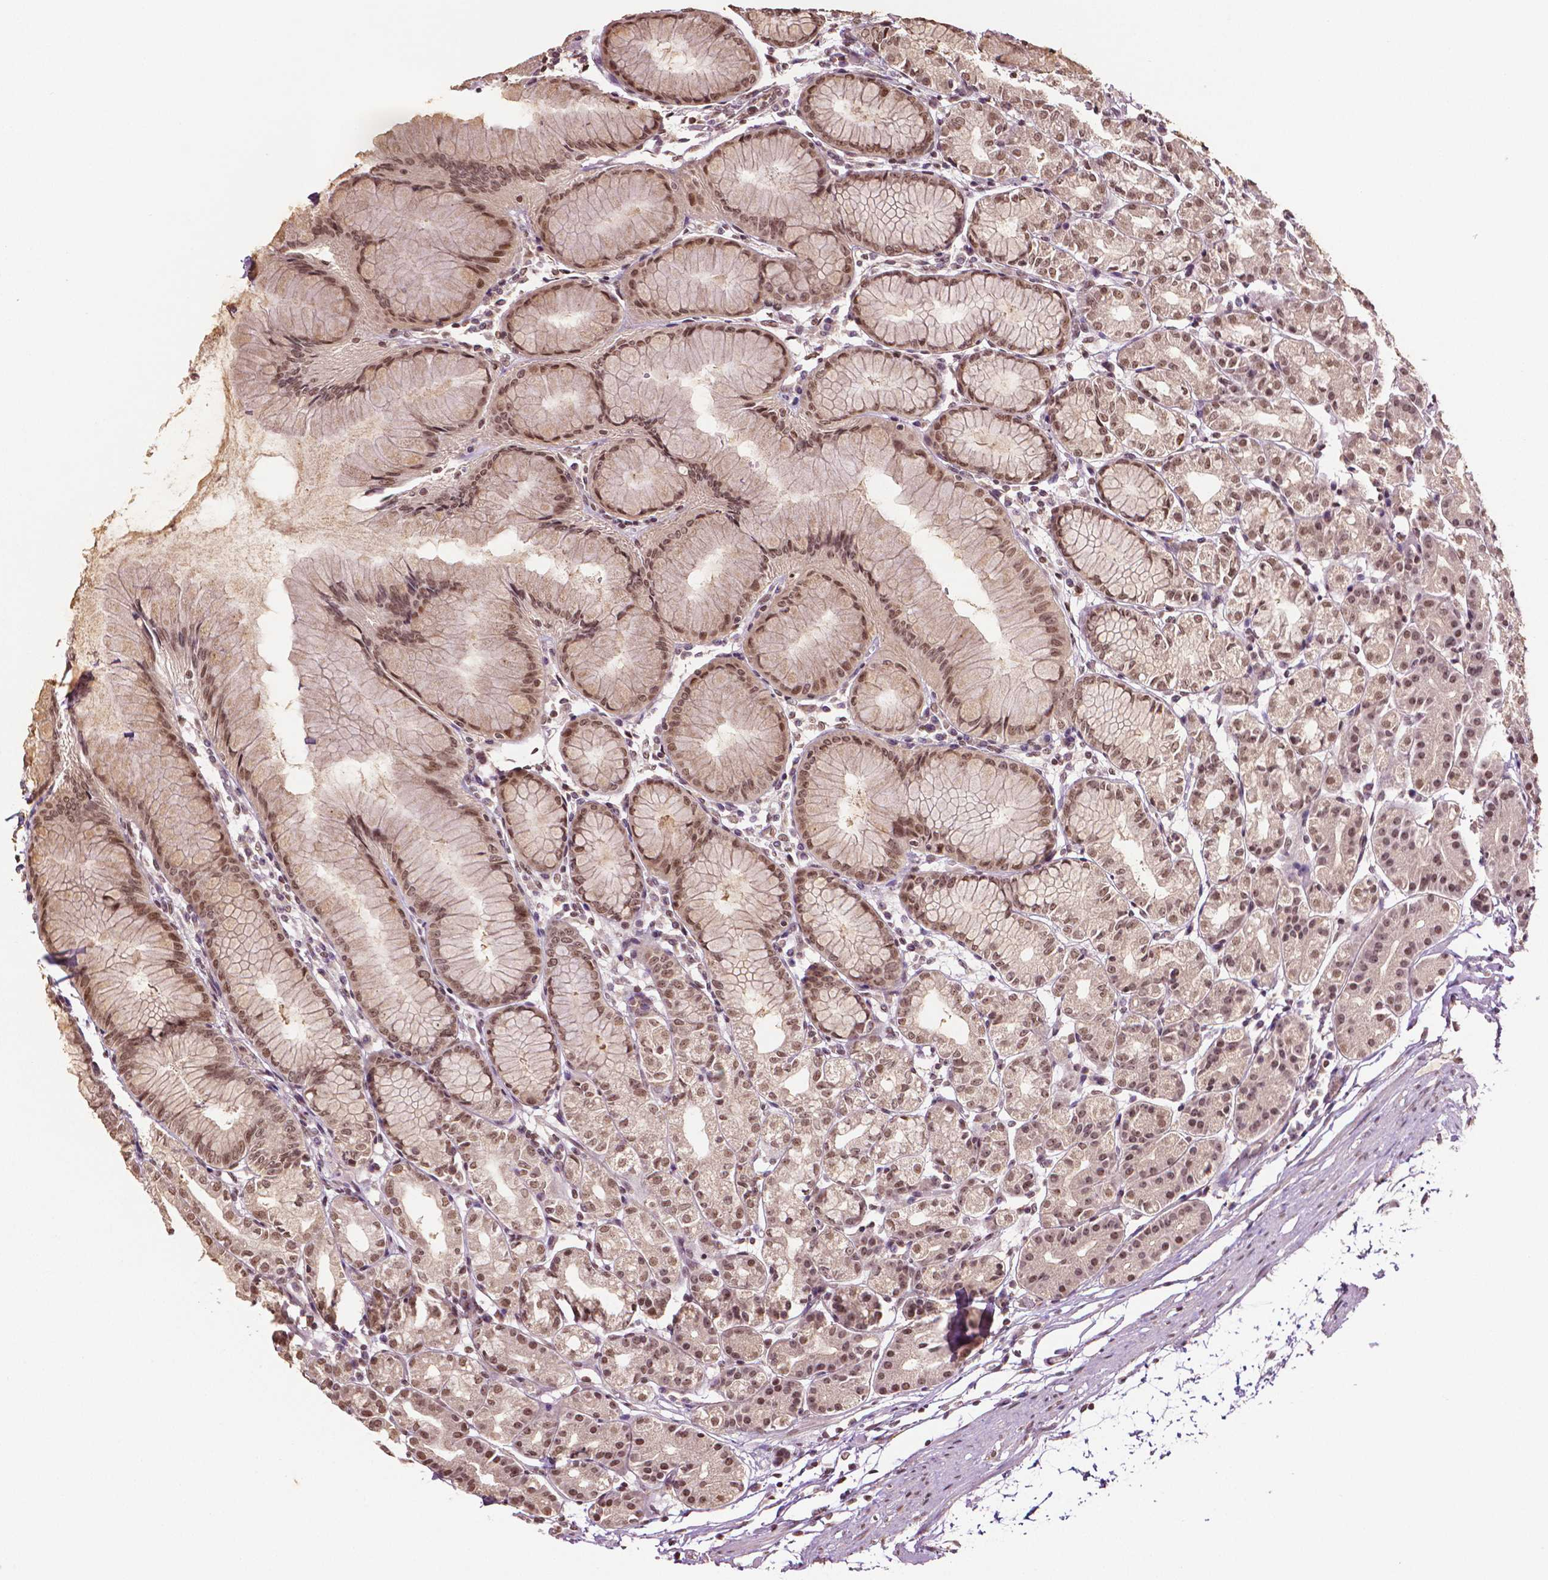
{"staining": {"intensity": "moderate", "quantity": ">75%", "location": "nuclear"}, "tissue": "stomach", "cell_type": "Glandular cells", "image_type": "normal", "snomed": [{"axis": "morphology", "description": "Normal tissue, NOS"}, {"axis": "topography", "description": "Stomach"}], "caption": "Immunohistochemistry (IHC) (DAB) staining of benign stomach displays moderate nuclear protein positivity in approximately >75% of glandular cells.", "gene": "DEK", "patient": {"sex": "female", "age": 57}}